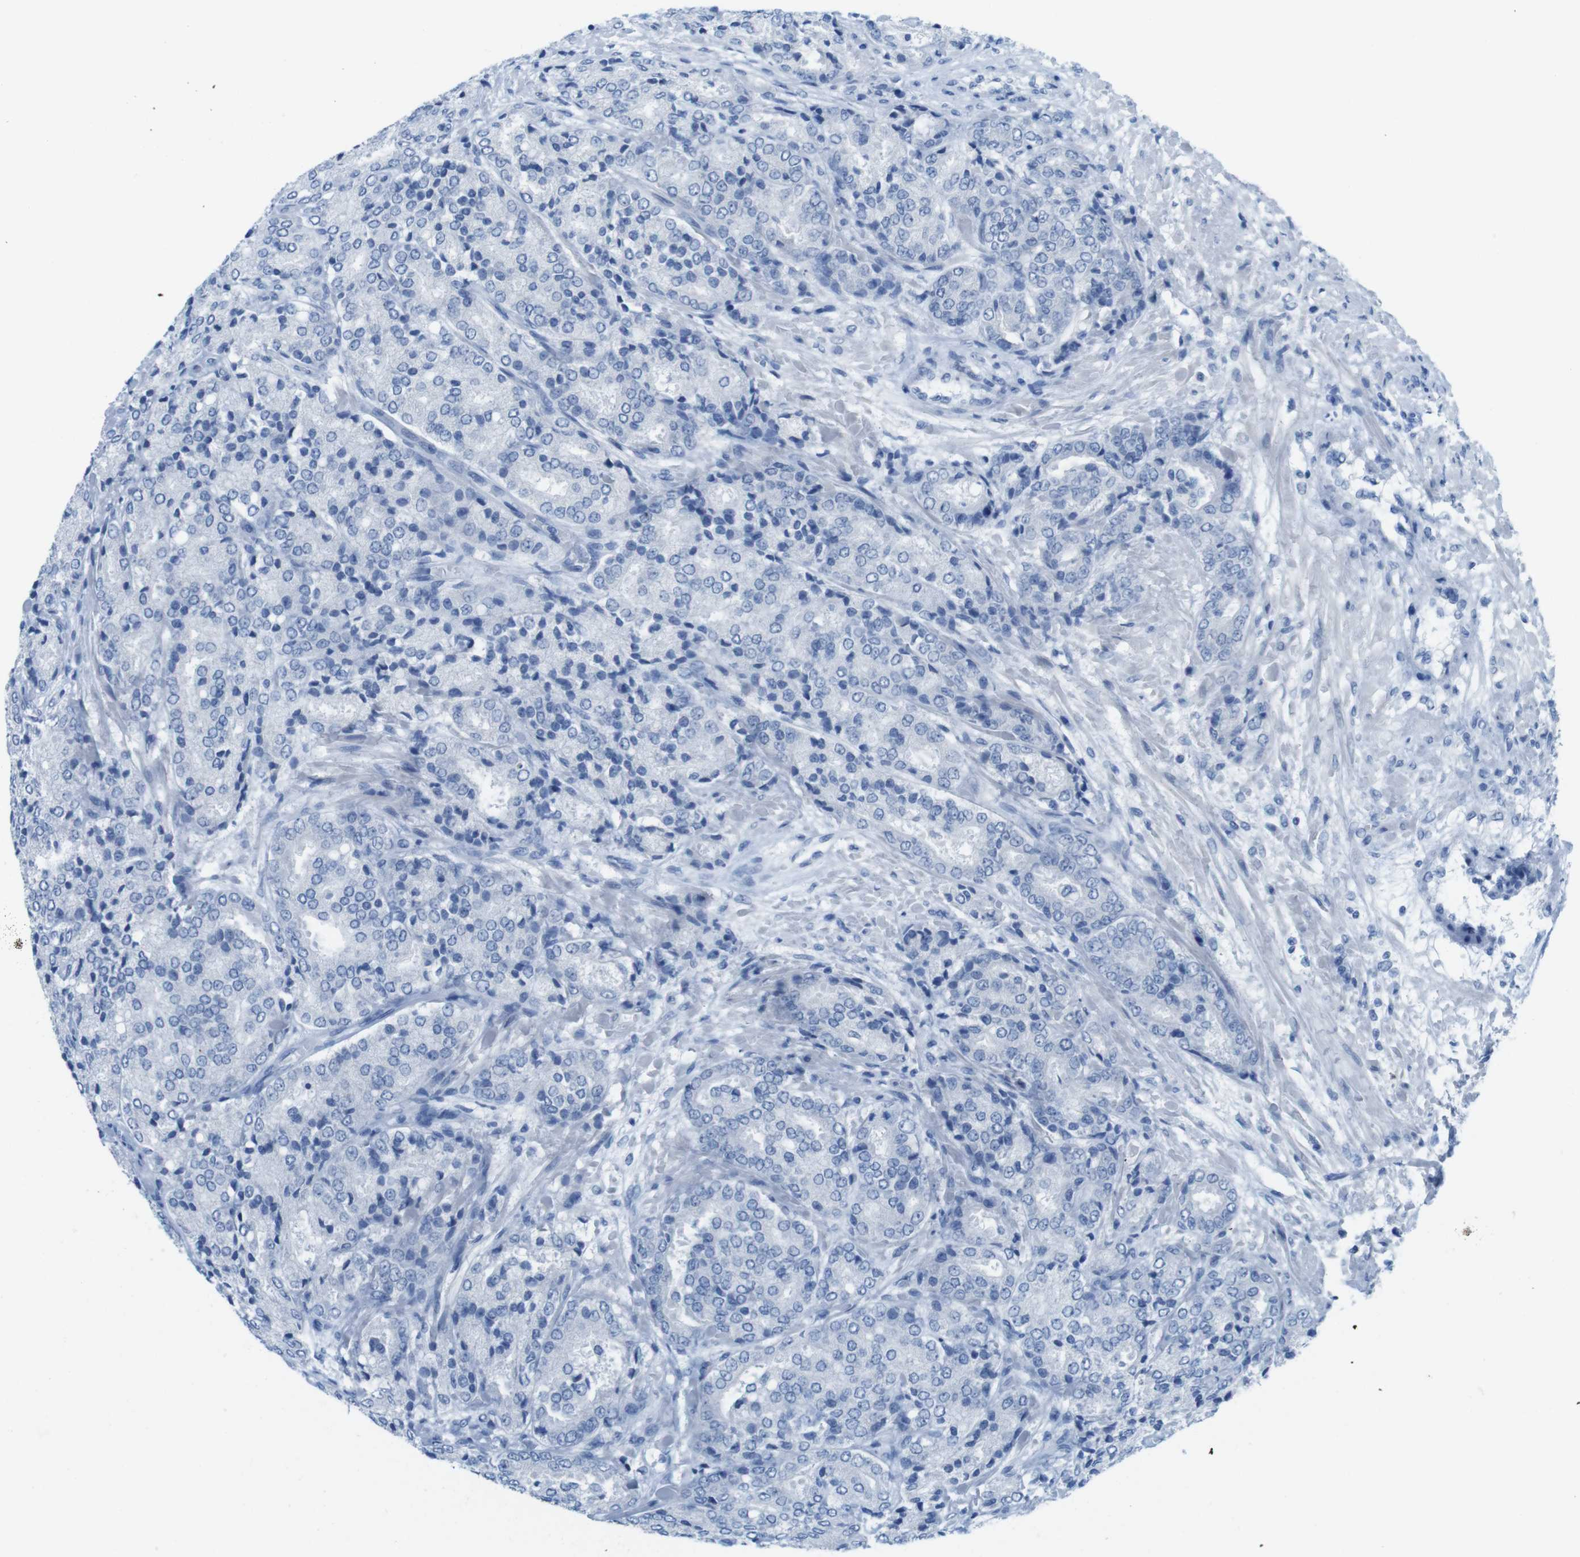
{"staining": {"intensity": "negative", "quantity": "none", "location": "none"}, "tissue": "prostate cancer", "cell_type": "Tumor cells", "image_type": "cancer", "snomed": [{"axis": "morphology", "description": "Adenocarcinoma, High grade"}, {"axis": "topography", "description": "Prostate"}], "caption": "This is an IHC photomicrograph of human prostate cancer (adenocarcinoma (high-grade)). There is no staining in tumor cells.", "gene": "OPN1SW", "patient": {"sex": "male", "age": 65}}